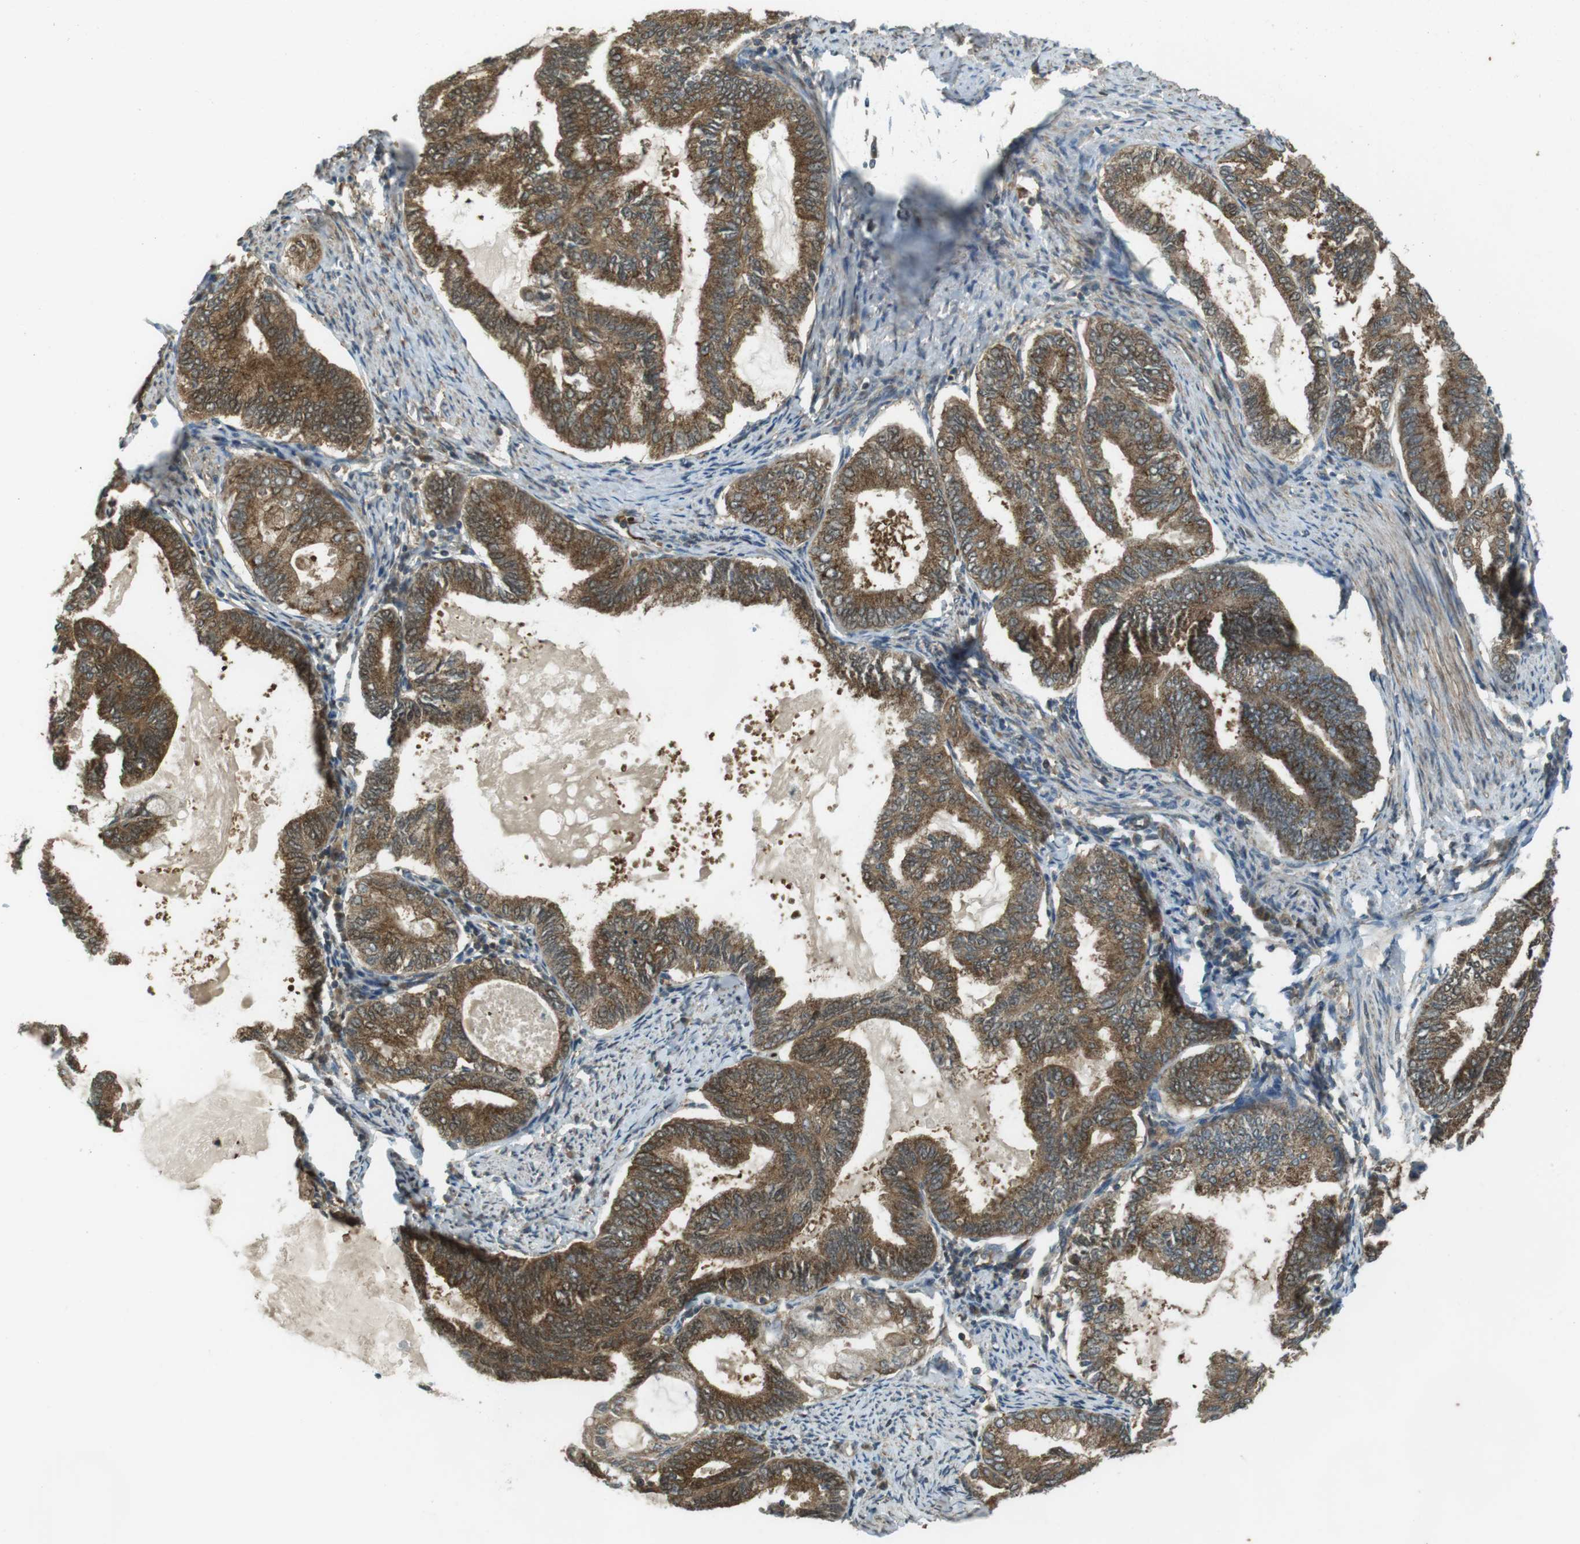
{"staining": {"intensity": "moderate", "quantity": ">75%", "location": "cytoplasmic/membranous"}, "tissue": "endometrial cancer", "cell_type": "Tumor cells", "image_type": "cancer", "snomed": [{"axis": "morphology", "description": "Adenocarcinoma, NOS"}, {"axis": "topography", "description": "Endometrium"}], "caption": "Brown immunohistochemical staining in human endometrial cancer displays moderate cytoplasmic/membranous staining in about >75% of tumor cells.", "gene": "LRRC3B", "patient": {"sex": "female", "age": 86}}